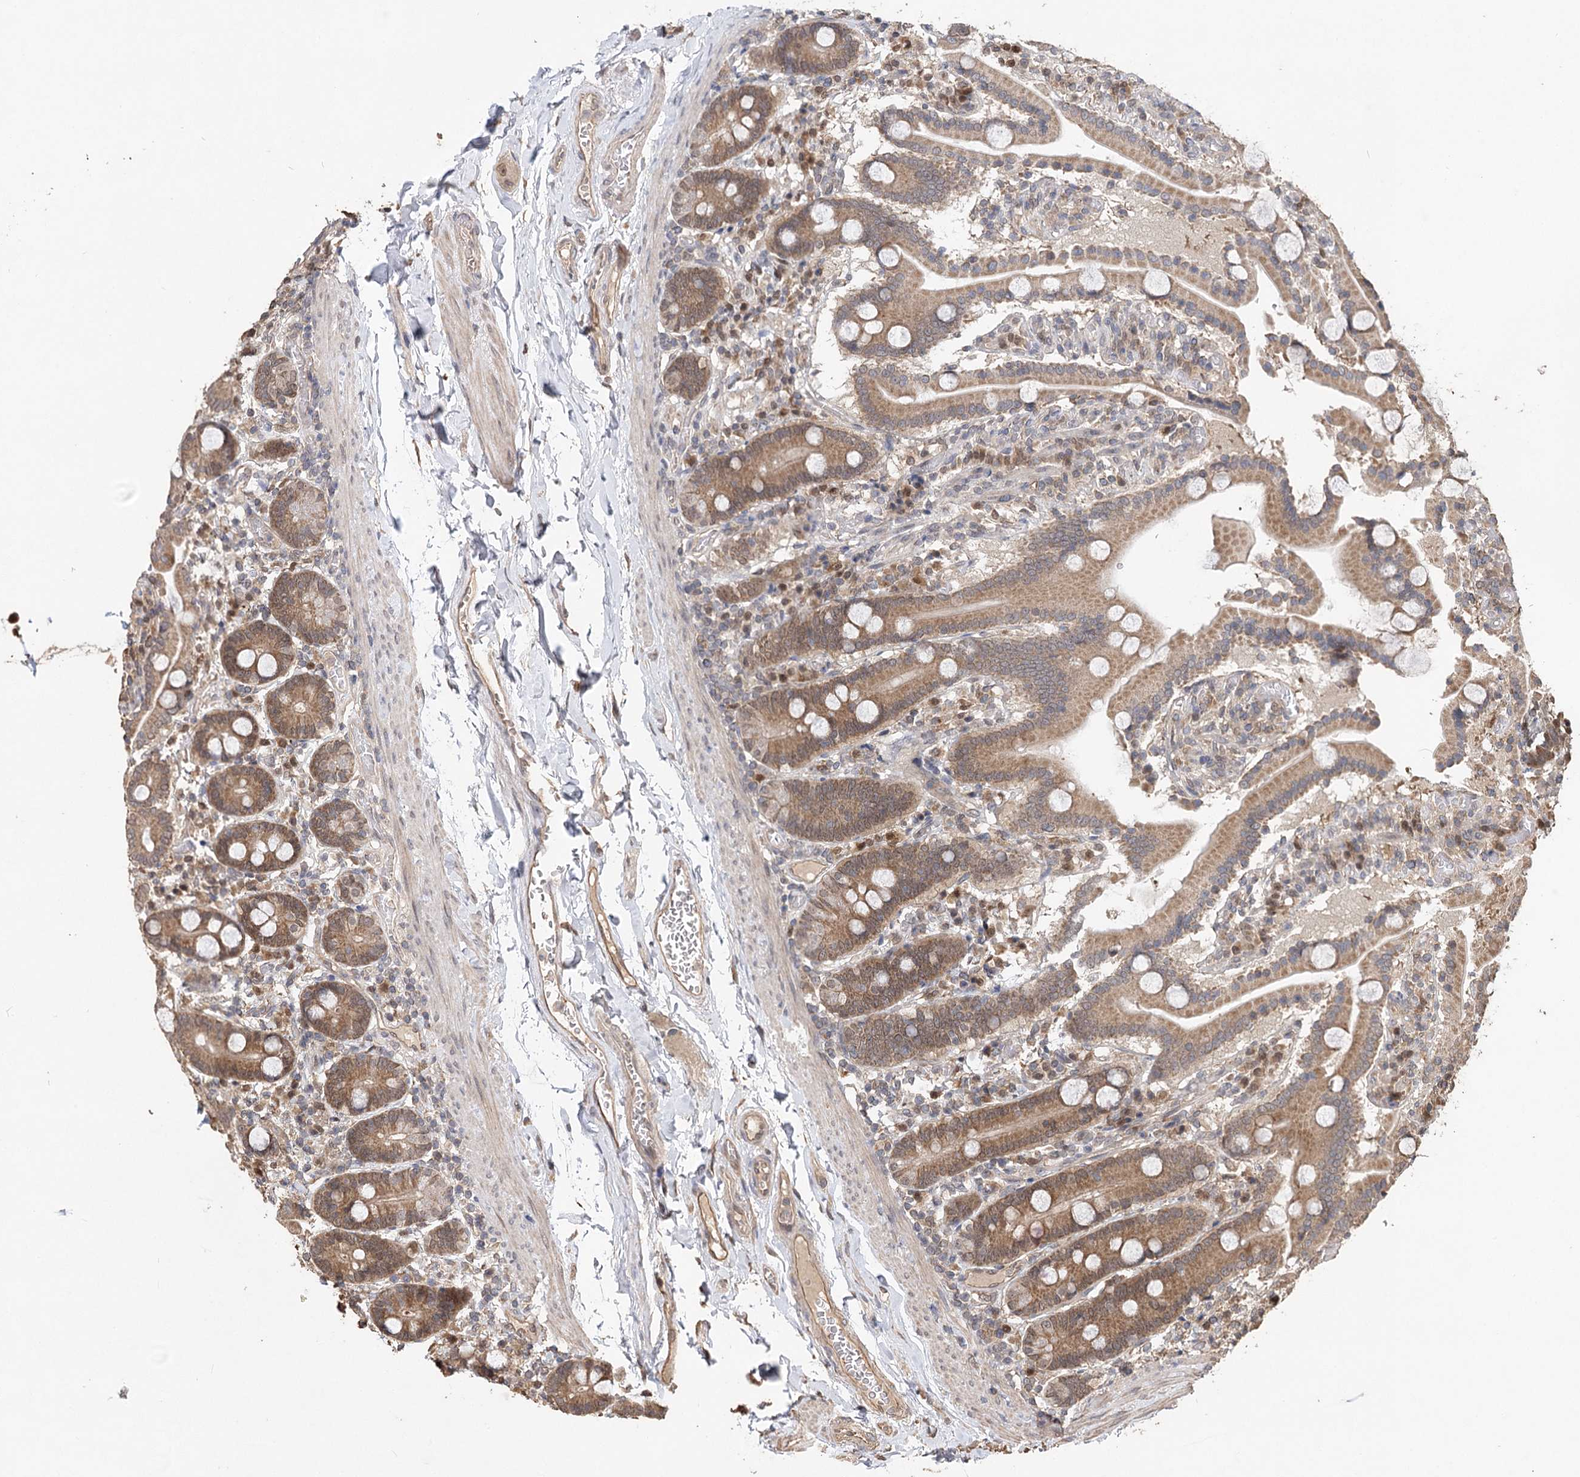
{"staining": {"intensity": "moderate", "quantity": ">75%", "location": "cytoplasmic/membranous"}, "tissue": "duodenum", "cell_type": "Glandular cells", "image_type": "normal", "snomed": [{"axis": "morphology", "description": "Normal tissue, NOS"}, {"axis": "topography", "description": "Duodenum"}], "caption": "Immunohistochemical staining of normal human duodenum exhibits moderate cytoplasmic/membranous protein positivity in approximately >75% of glandular cells.", "gene": "NOPCHAP1", "patient": {"sex": "male", "age": 55}}